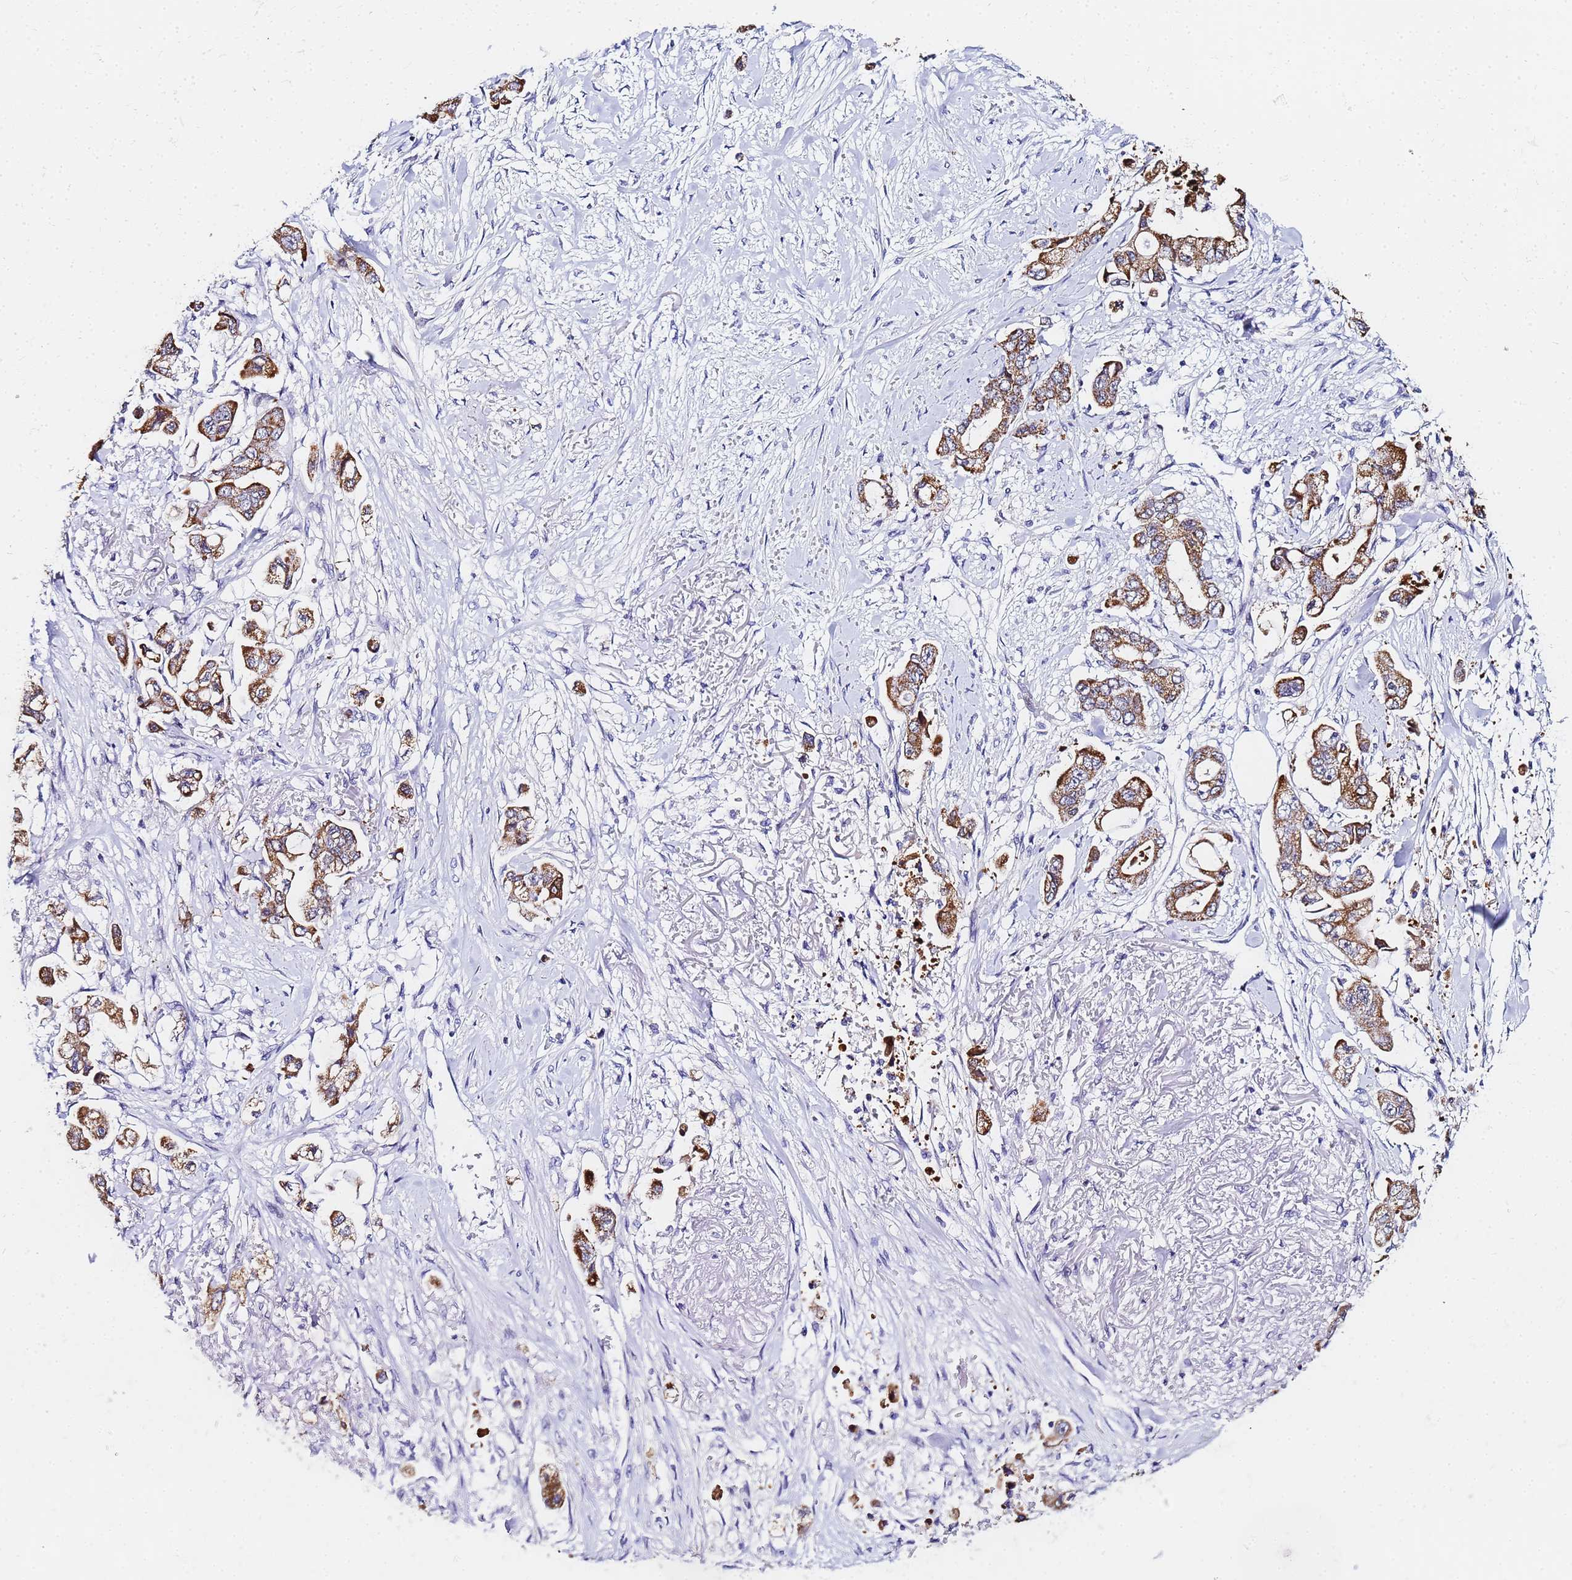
{"staining": {"intensity": "moderate", "quantity": ">75%", "location": "cytoplasmic/membranous"}, "tissue": "stomach cancer", "cell_type": "Tumor cells", "image_type": "cancer", "snomed": [{"axis": "morphology", "description": "Adenocarcinoma, NOS"}, {"axis": "topography", "description": "Stomach"}], "caption": "Stomach cancer stained for a protein shows moderate cytoplasmic/membranous positivity in tumor cells.", "gene": "CKMT1A", "patient": {"sex": "male", "age": 62}}